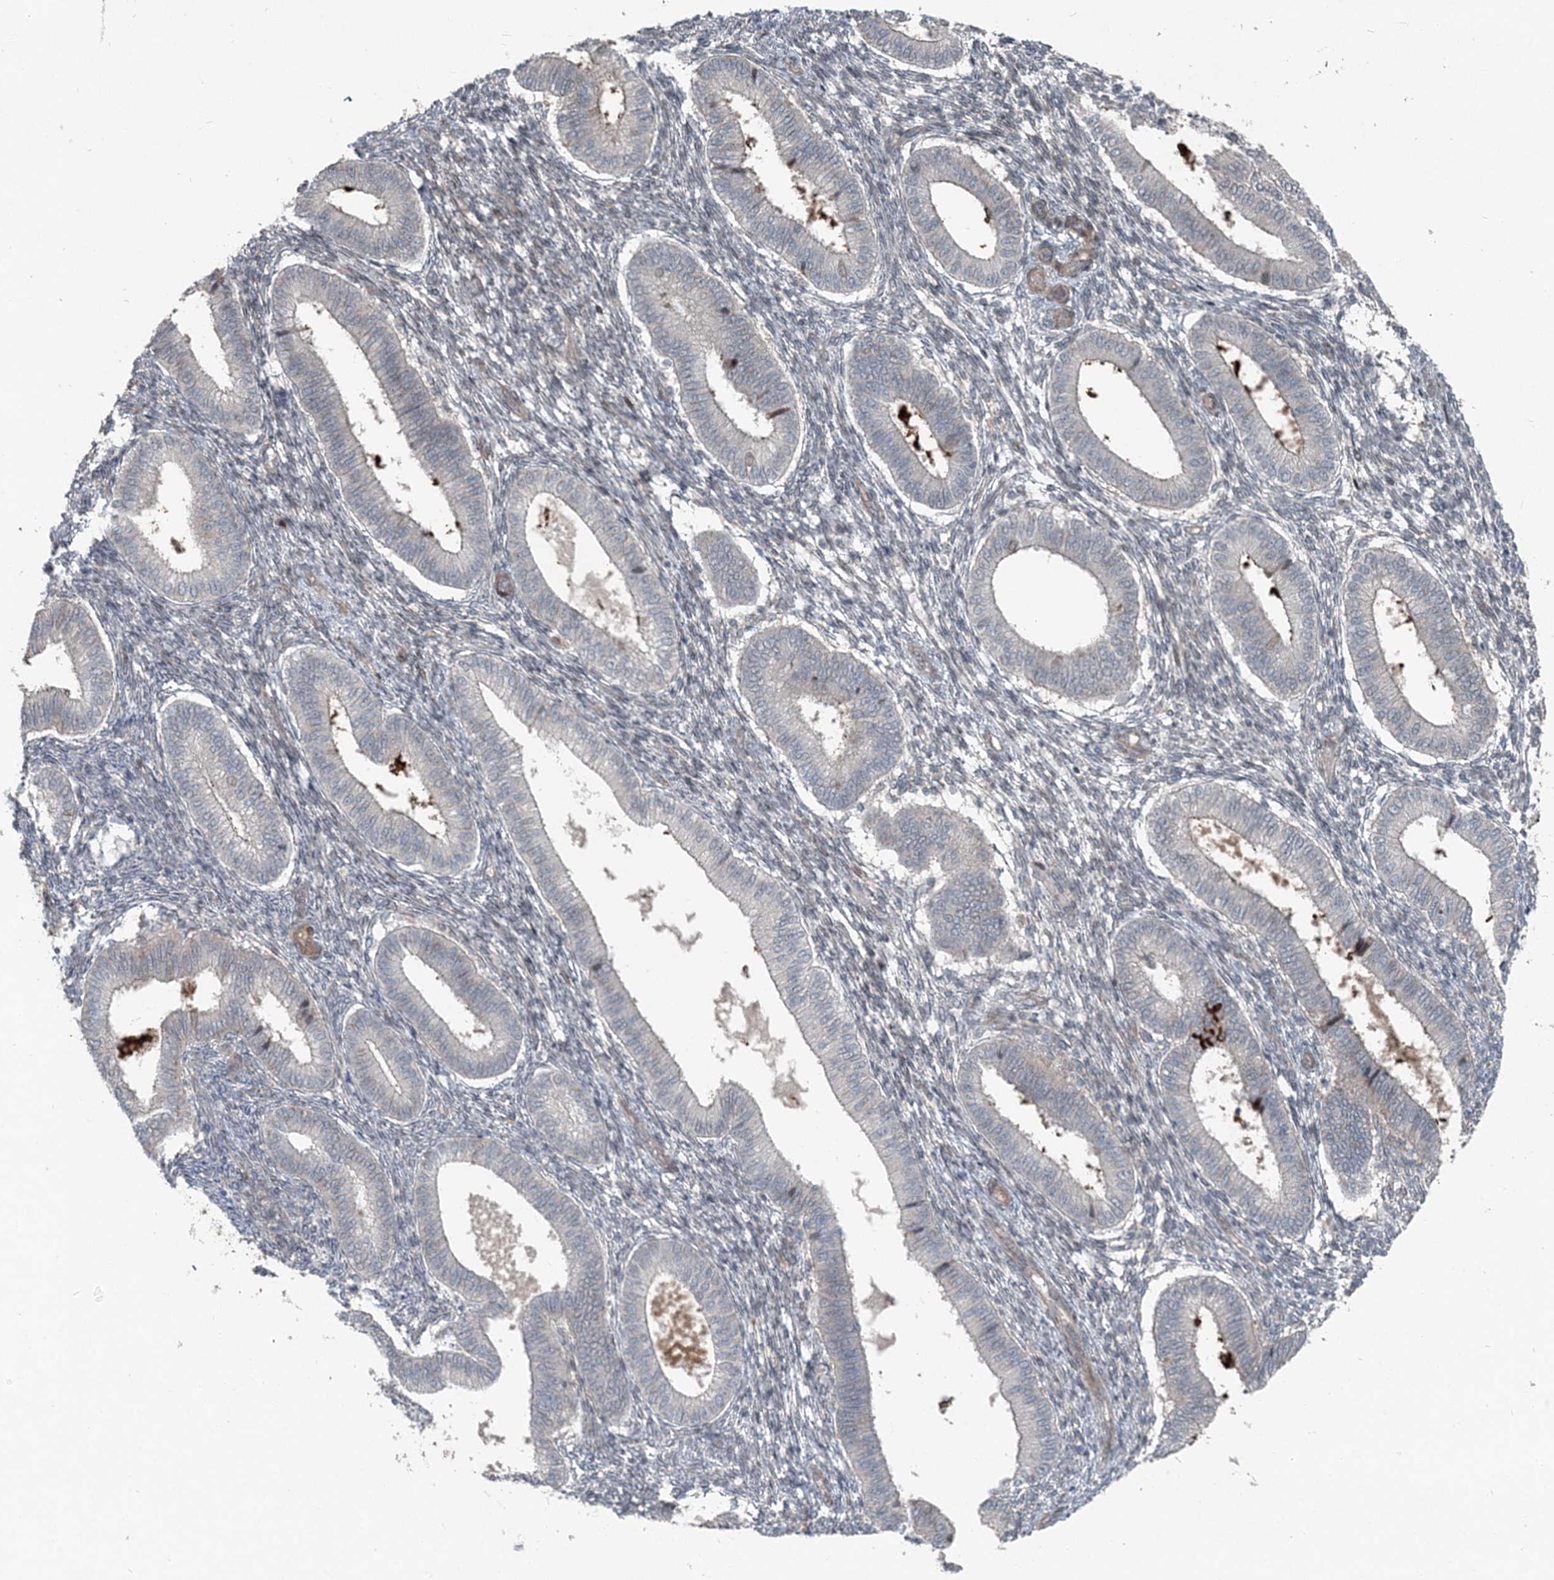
{"staining": {"intensity": "negative", "quantity": "none", "location": "none"}, "tissue": "endometrium", "cell_type": "Cells in endometrial stroma", "image_type": "normal", "snomed": [{"axis": "morphology", "description": "Normal tissue, NOS"}, {"axis": "topography", "description": "Endometrium"}], "caption": "High power microscopy image of an IHC photomicrograph of normal endometrium, revealing no significant expression in cells in endometrial stroma. (DAB (3,3'-diaminobenzidine) immunohistochemistry (IHC), high magnification).", "gene": "FBXL17", "patient": {"sex": "female", "age": 39}}